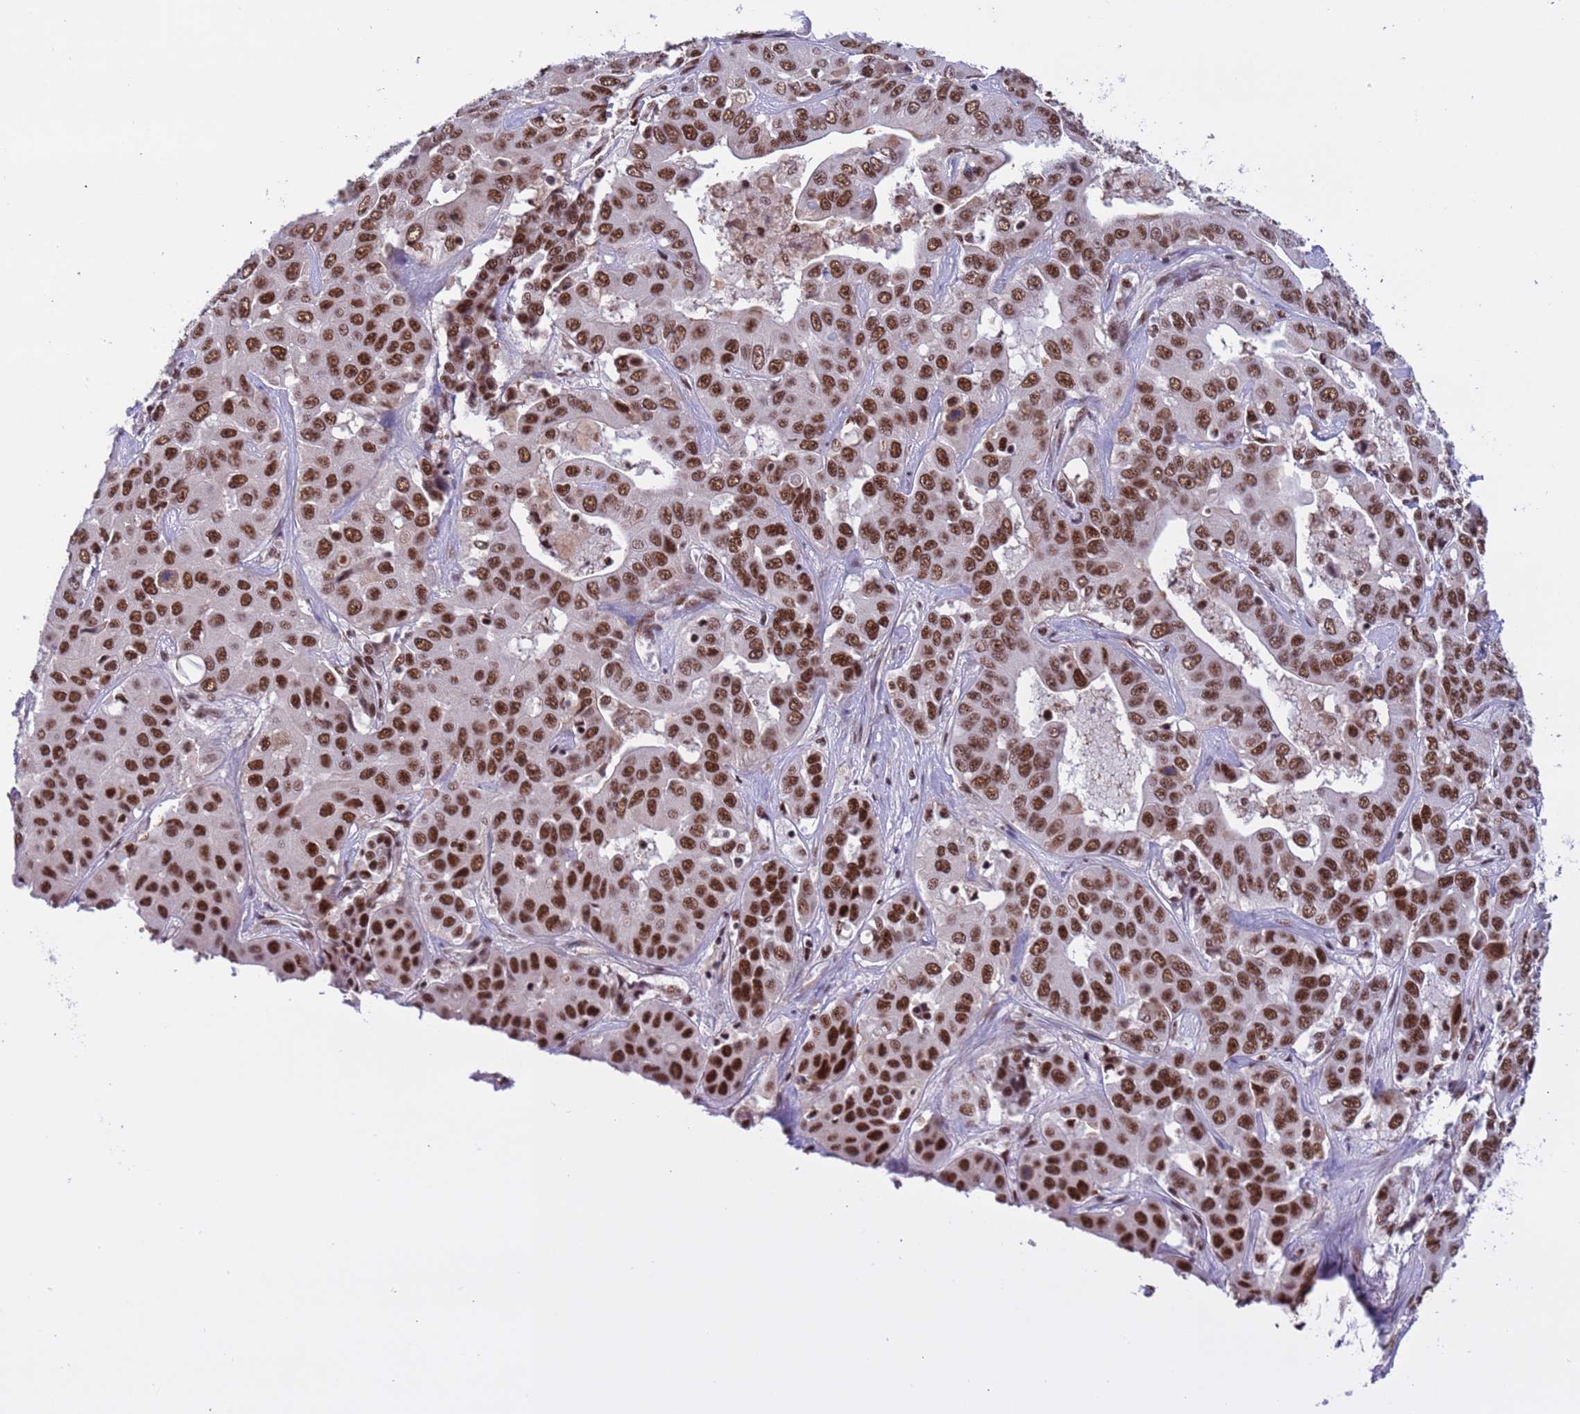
{"staining": {"intensity": "strong", "quantity": ">75%", "location": "nuclear"}, "tissue": "liver cancer", "cell_type": "Tumor cells", "image_type": "cancer", "snomed": [{"axis": "morphology", "description": "Cholangiocarcinoma"}, {"axis": "topography", "description": "Liver"}], "caption": "About >75% of tumor cells in human liver cholangiocarcinoma display strong nuclear protein positivity as visualized by brown immunohistochemical staining.", "gene": "SRRT", "patient": {"sex": "female", "age": 52}}